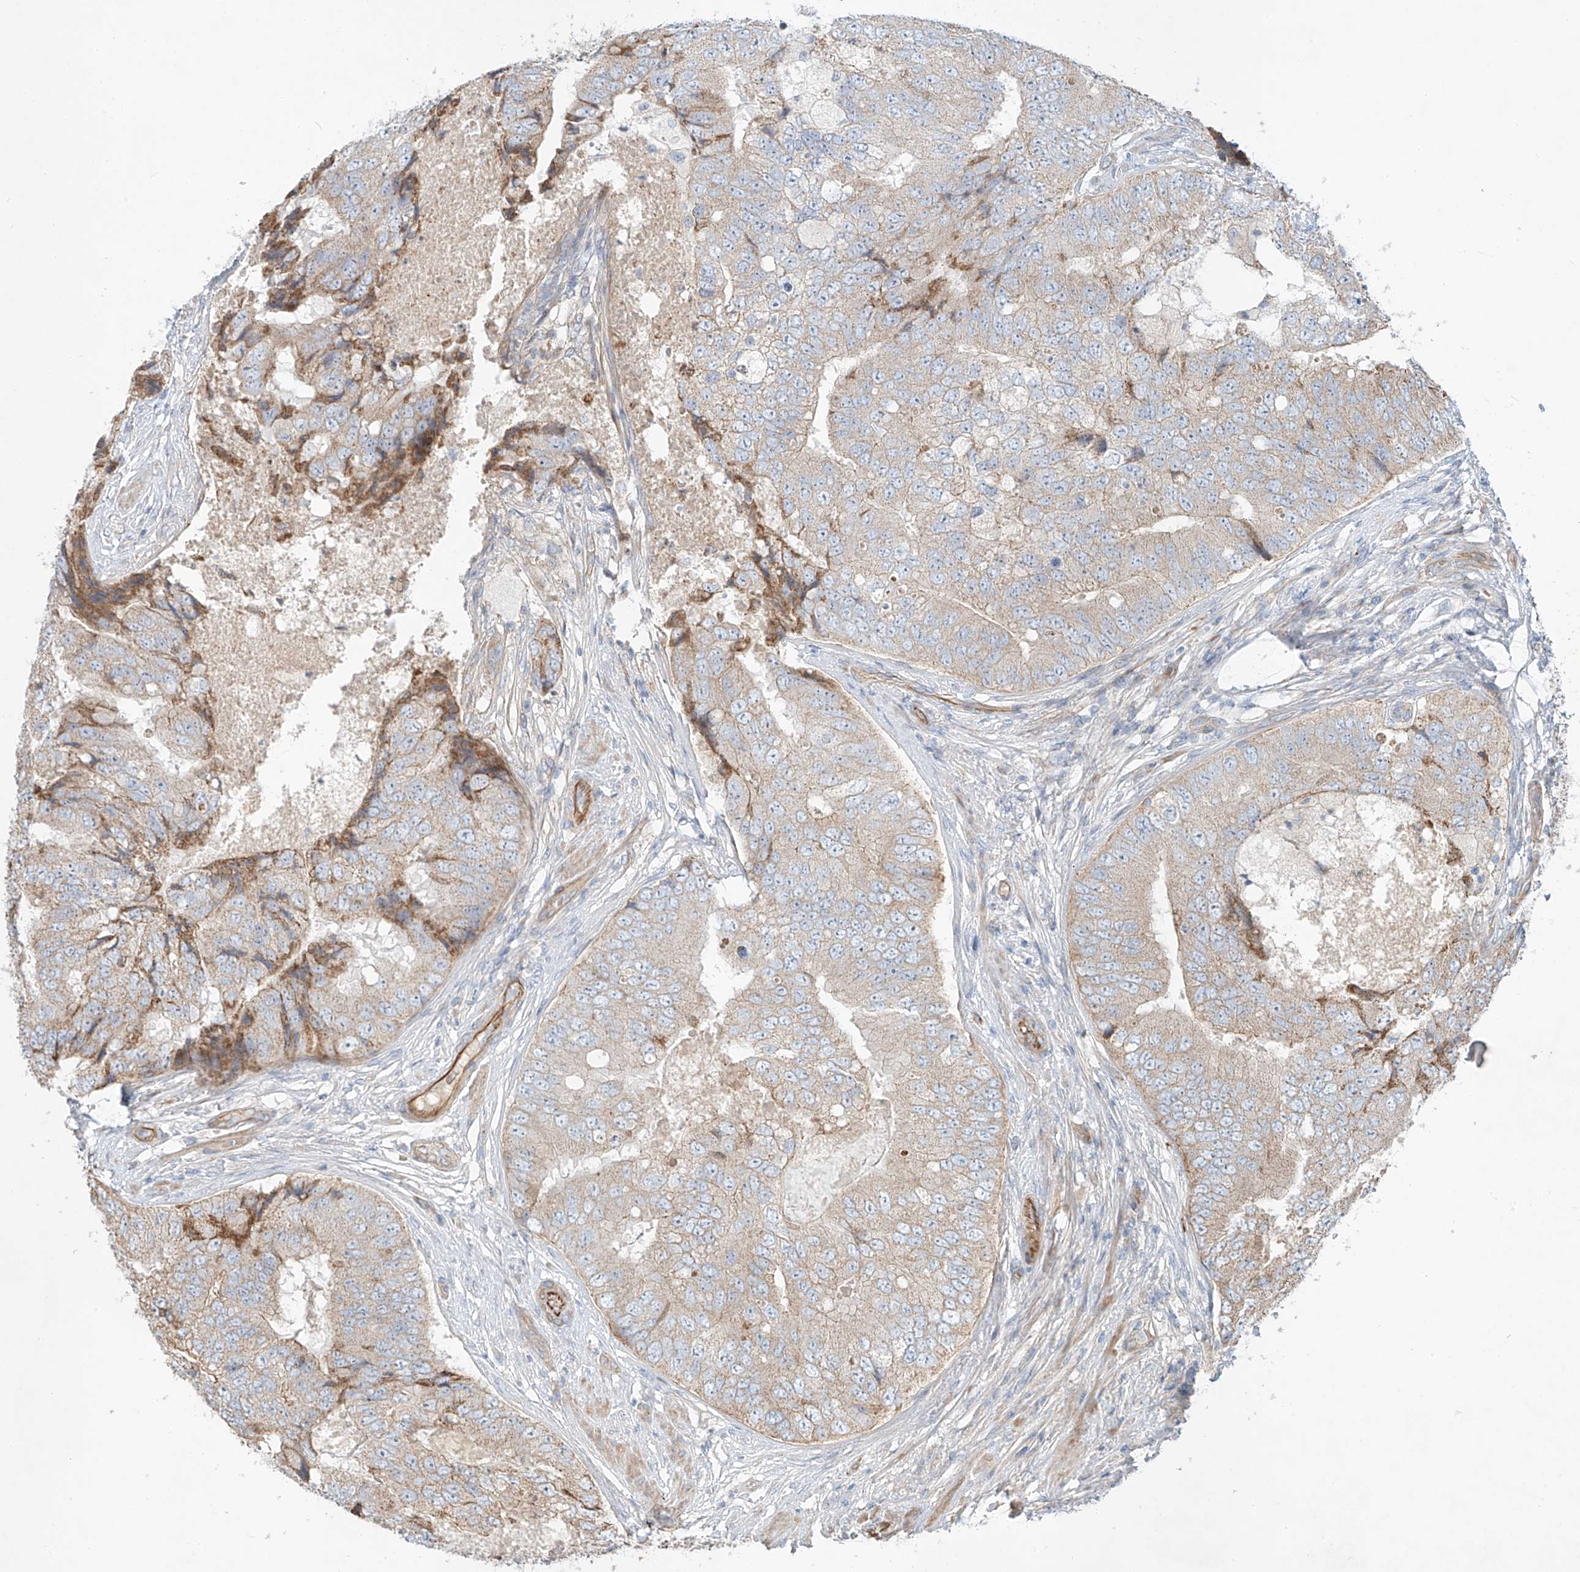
{"staining": {"intensity": "weak", "quantity": "<25%", "location": "cytoplasmic/membranous"}, "tissue": "prostate cancer", "cell_type": "Tumor cells", "image_type": "cancer", "snomed": [{"axis": "morphology", "description": "Adenocarcinoma, High grade"}, {"axis": "topography", "description": "Prostate"}], "caption": "Histopathology image shows no significant protein expression in tumor cells of prostate high-grade adenocarcinoma.", "gene": "AJM1", "patient": {"sex": "male", "age": 70}}